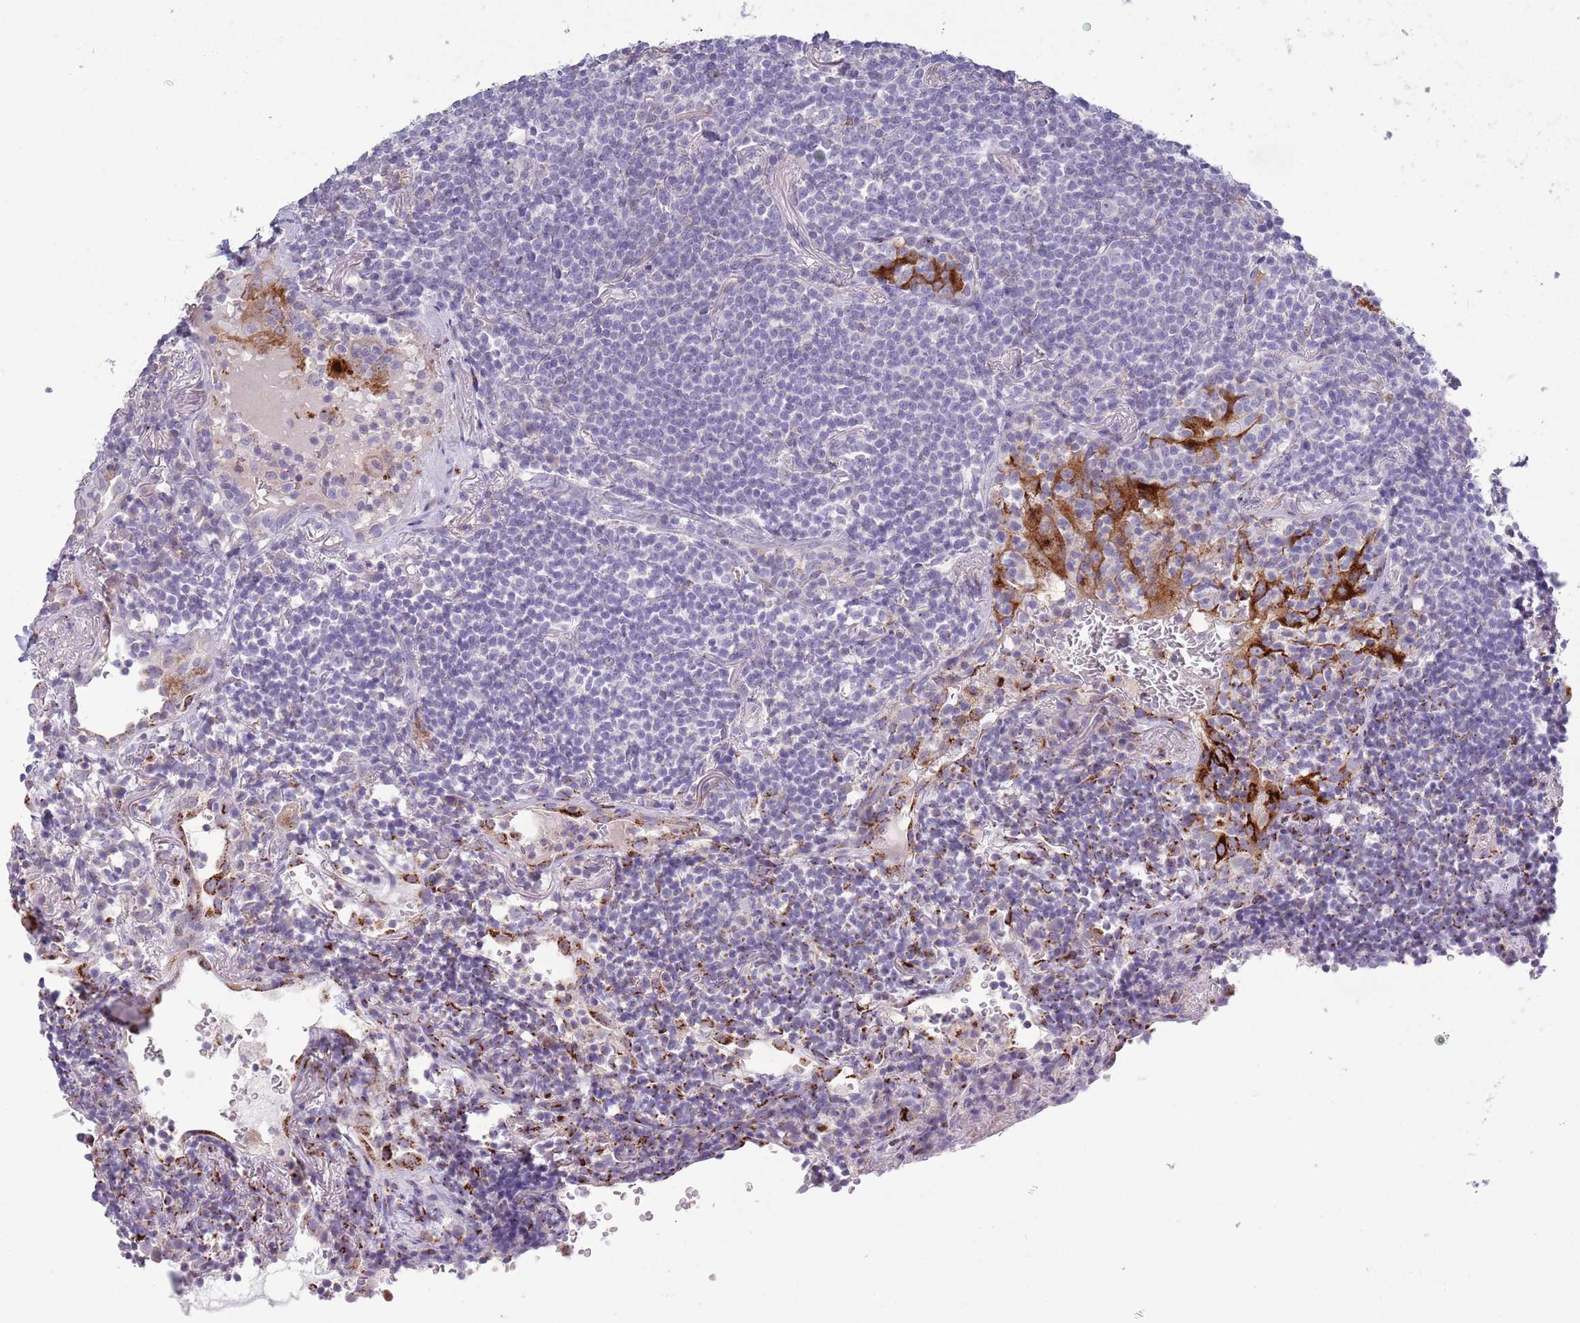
{"staining": {"intensity": "negative", "quantity": "none", "location": "none"}, "tissue": "lymphoma", "cell_type": "Tumor cells", "image_type": "cancer", "snomed": [{"axis": "morphology", "description": "Malignant lymphoma, non-Hodgkin's type, Low grade"}, {"axis": "topography", "description": "Lung"}], "caption": "Histopathology image shows no protein positivity in tumor cells of low-grade malignant lymphoma, non-Hodgkin's type tissue.", "gene": "ACSBG1", "patient": {"sex": "female", "age": 71}}